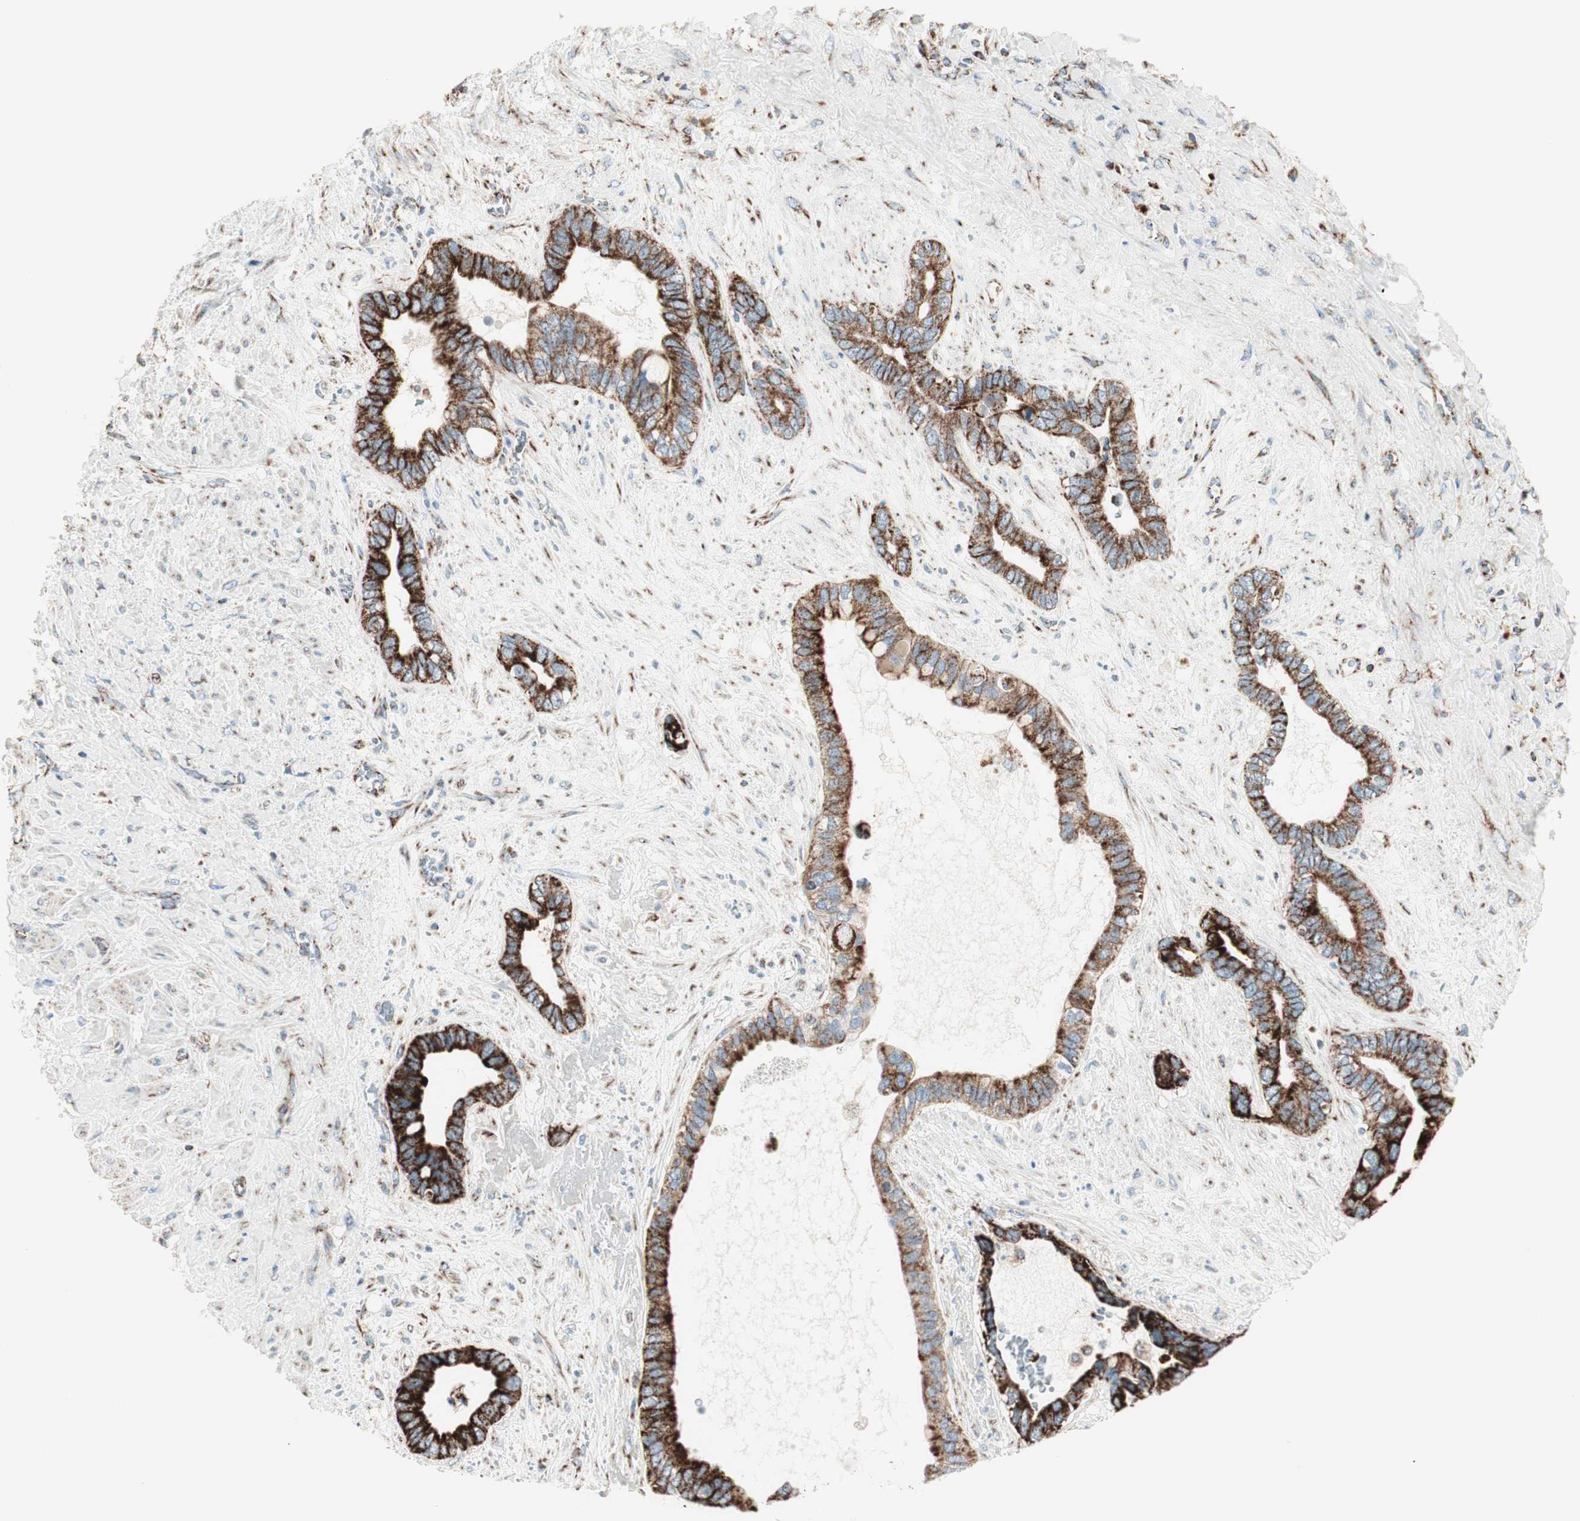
{"staining": {"intensity": "strong", "quantity": ">75%", "location": "cytoplasmic/membranous"}, "tissue": "liver cancer", "cell_type": "Tumor cells", "image_type": "cancer", "snomed": [{"axis": "morphology", "description": "Cholangiocarcinoma"}, {"axis": "topography", "description": "Liver"}], "caption": "Protein analysis of liver cholangiocarcinoma tissue exhibits strong cytoplasmic/membranous positivity in about >75% of tumor cells. (Brightfield microscopy of DAB IHC at high magnification).", "gene": "TOMM20", "patient": {"sex": "female", "age": 65}}